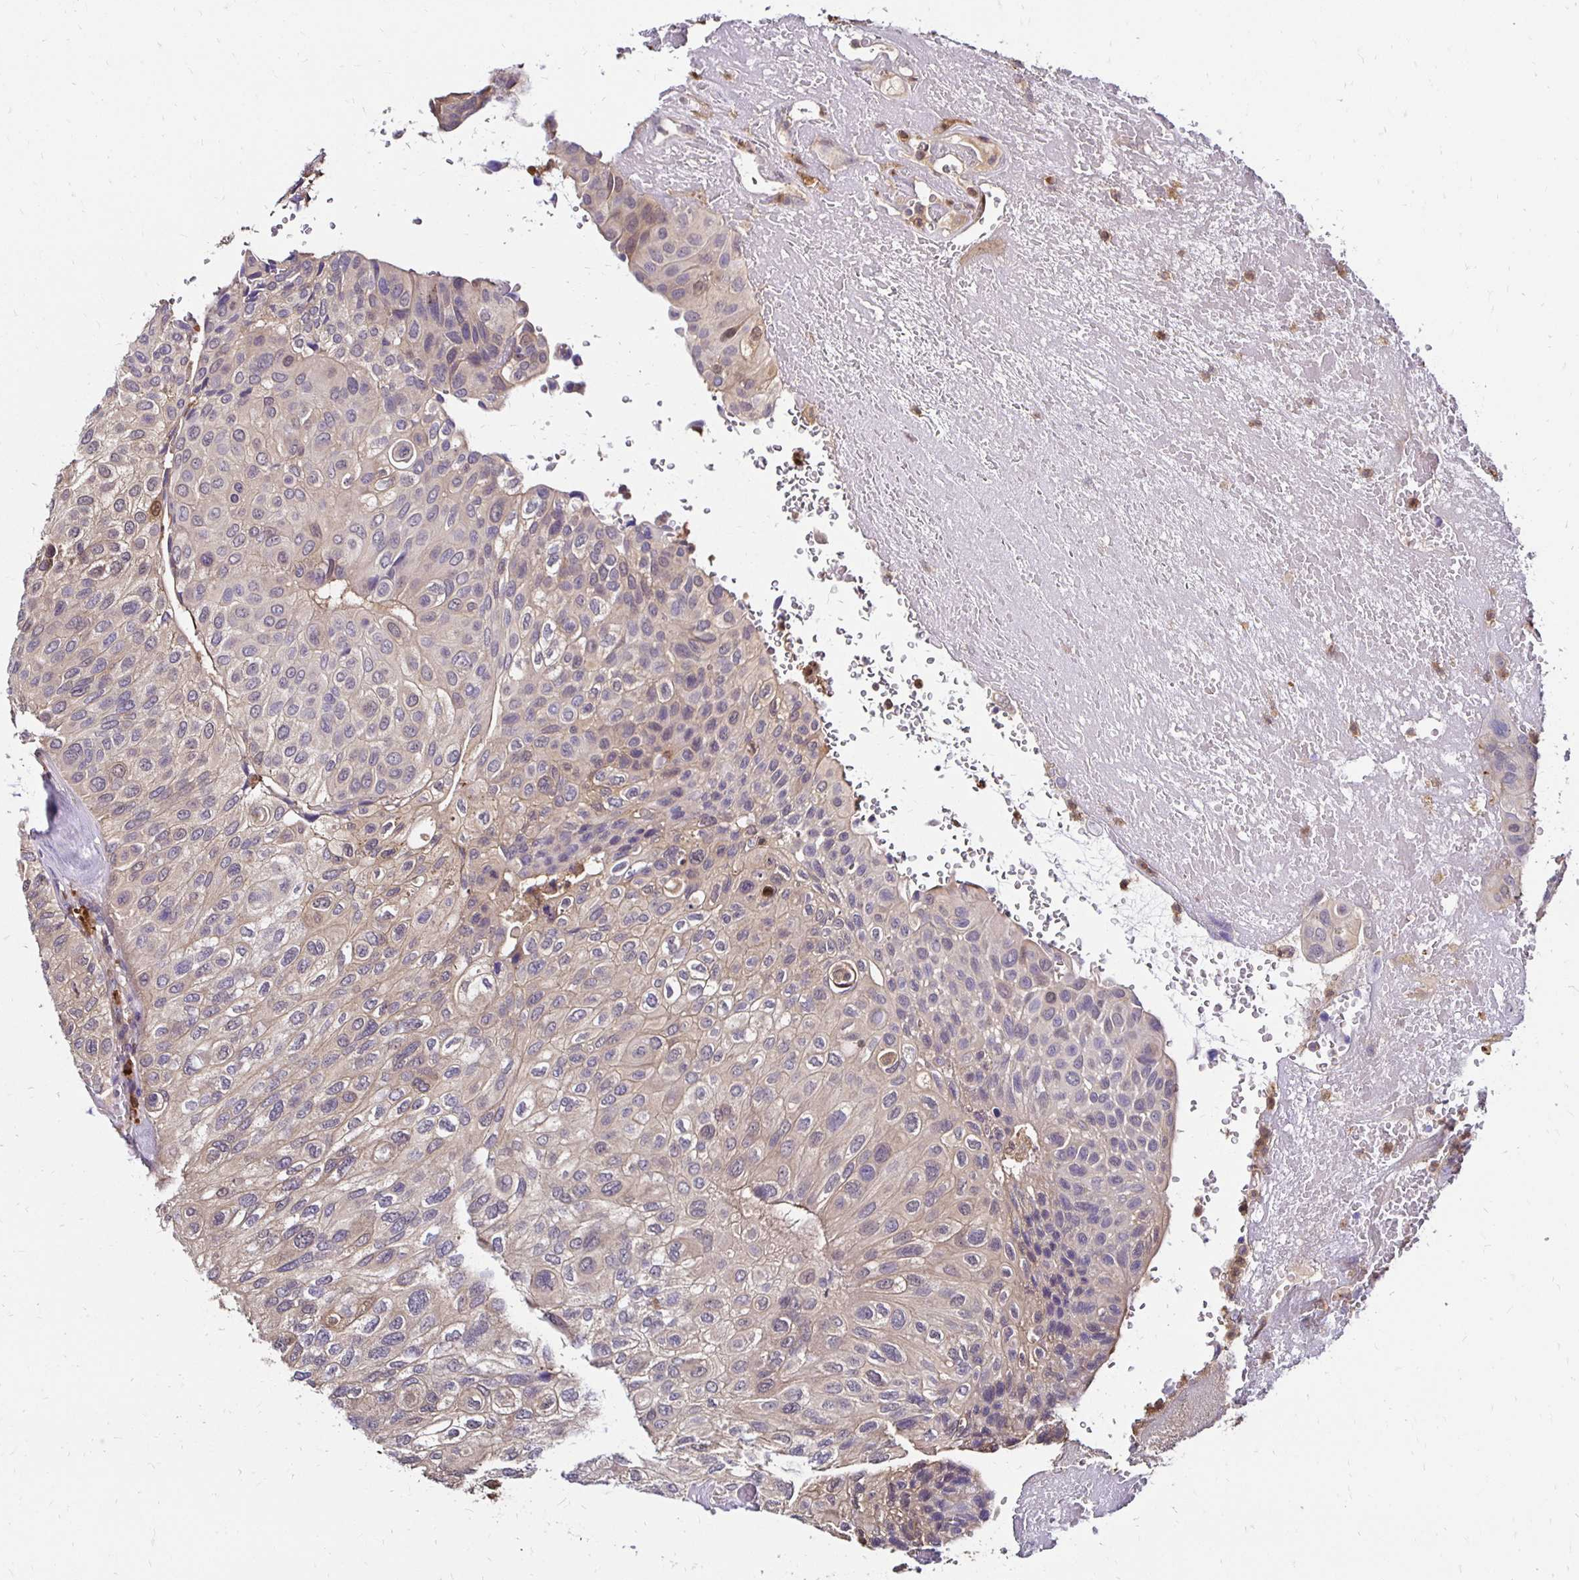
{"staining": {"intensity": "weak", "quantity": "<25%", "location": "nuclear"}, "tissue": "urothelial cancer", "cell_type": "Tumor cells", "image_type": "cancer", "snomed": [{"axis": "morphology", "description": "Urothelial carcinoma, High grade"}, {"axis": "topography", "description": "Urinary bladder"}], "caption": "Image shows no protein staining in tumor cells of urothelial cancer tissue.", "gene": "TXN", "patient": {"sex": "male", "age": 66}}